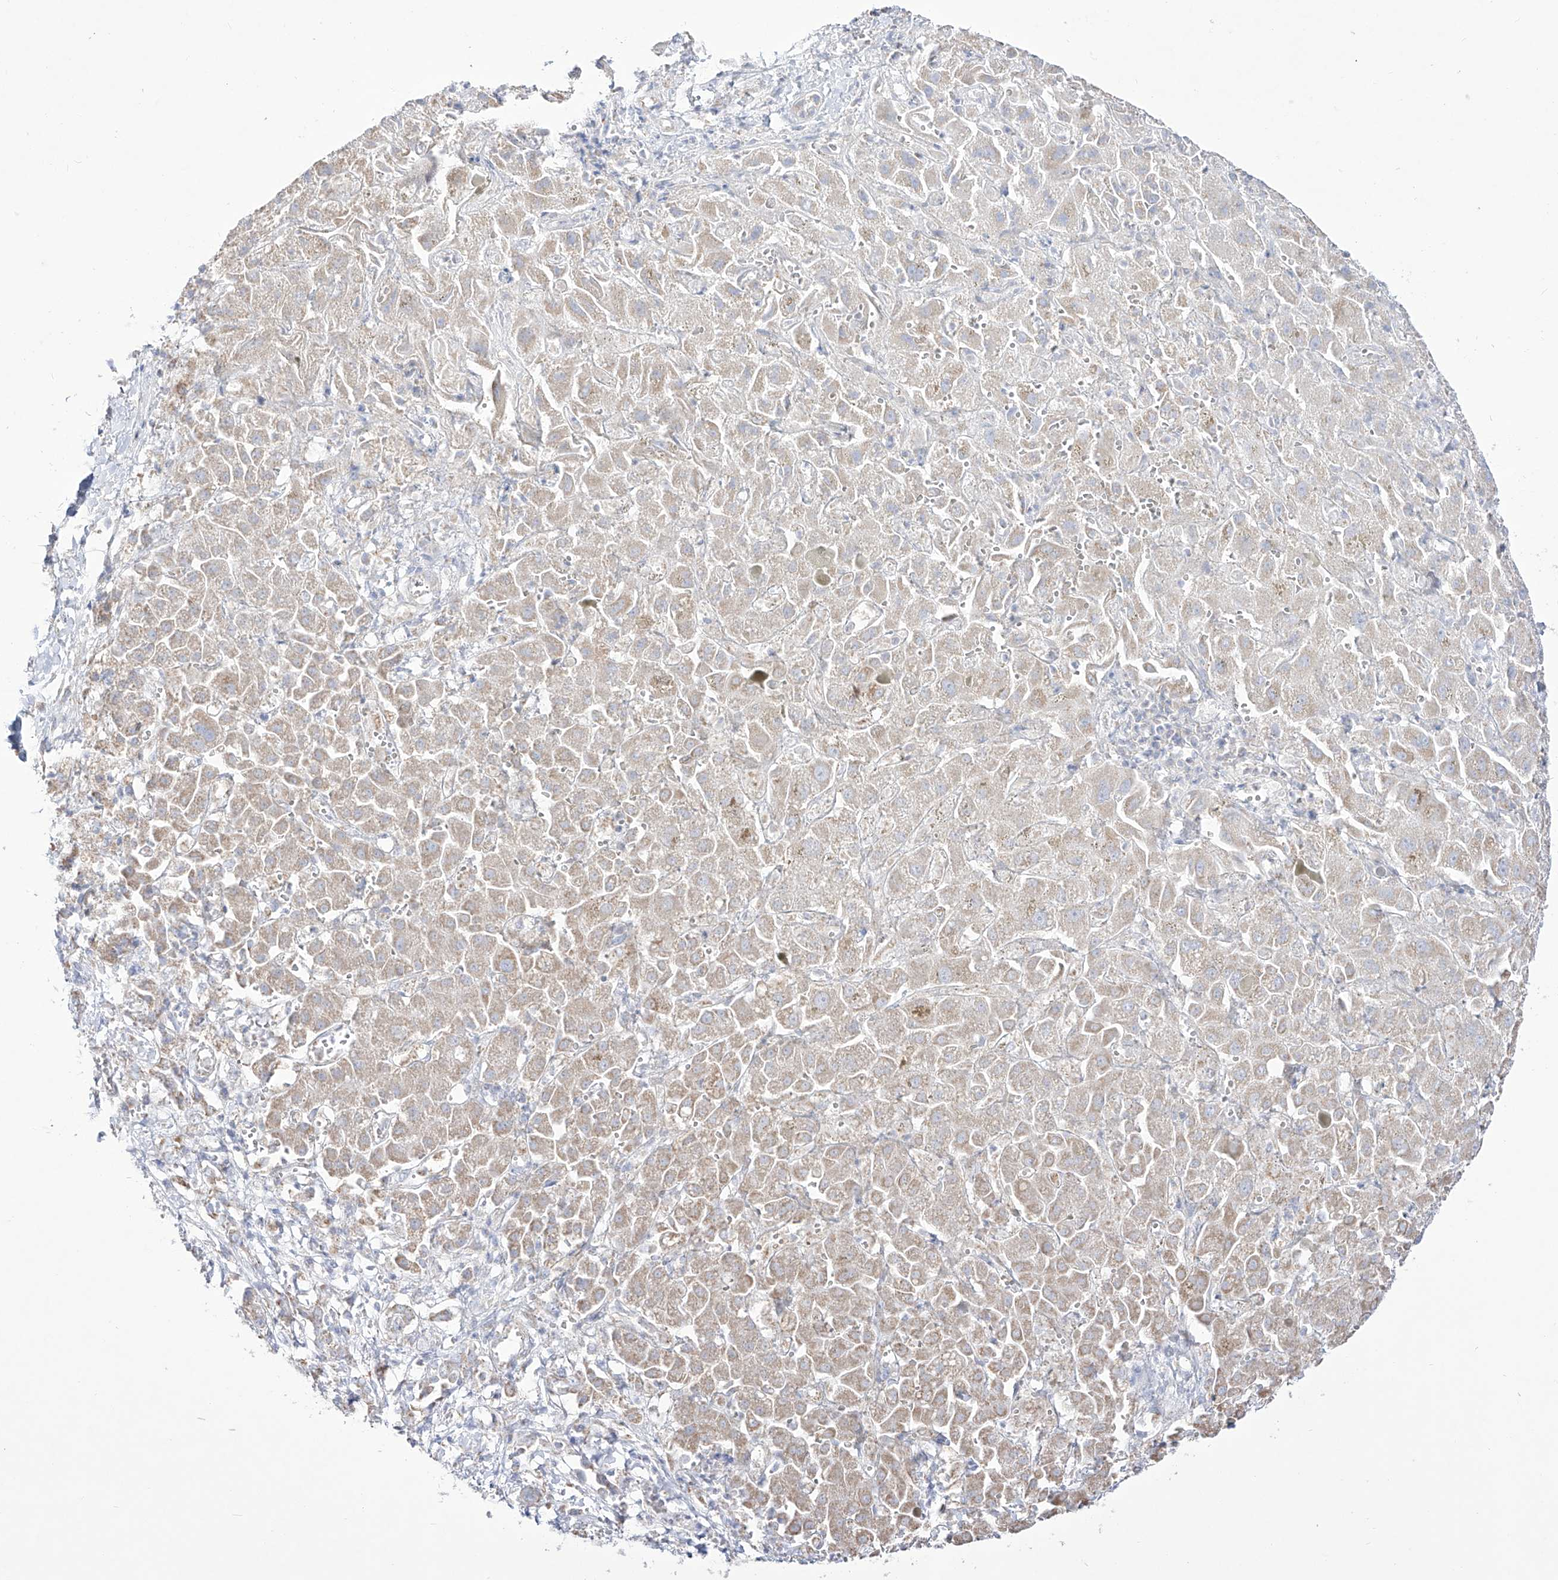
{"staining": {"intensity": "weak", "quantity": "<25%", "location": "cytoplasmic/membranous"}, "tissue": "liver cancer", "cell_type": "Tumor cells", "image_type": "cancer", "snomed": [{"axis": "morphology", "description": "Cholangiocarcinoma"}, {"axis": "topography", "description": "Liver"}], "caption": "DAB (3,3'-diaminobenzidine) immunohistochemical staining of liver cancer shows no significant expression in tumor cells.", "gene": "RCHY1", "patient": {"sex": "female", "age": 52}}